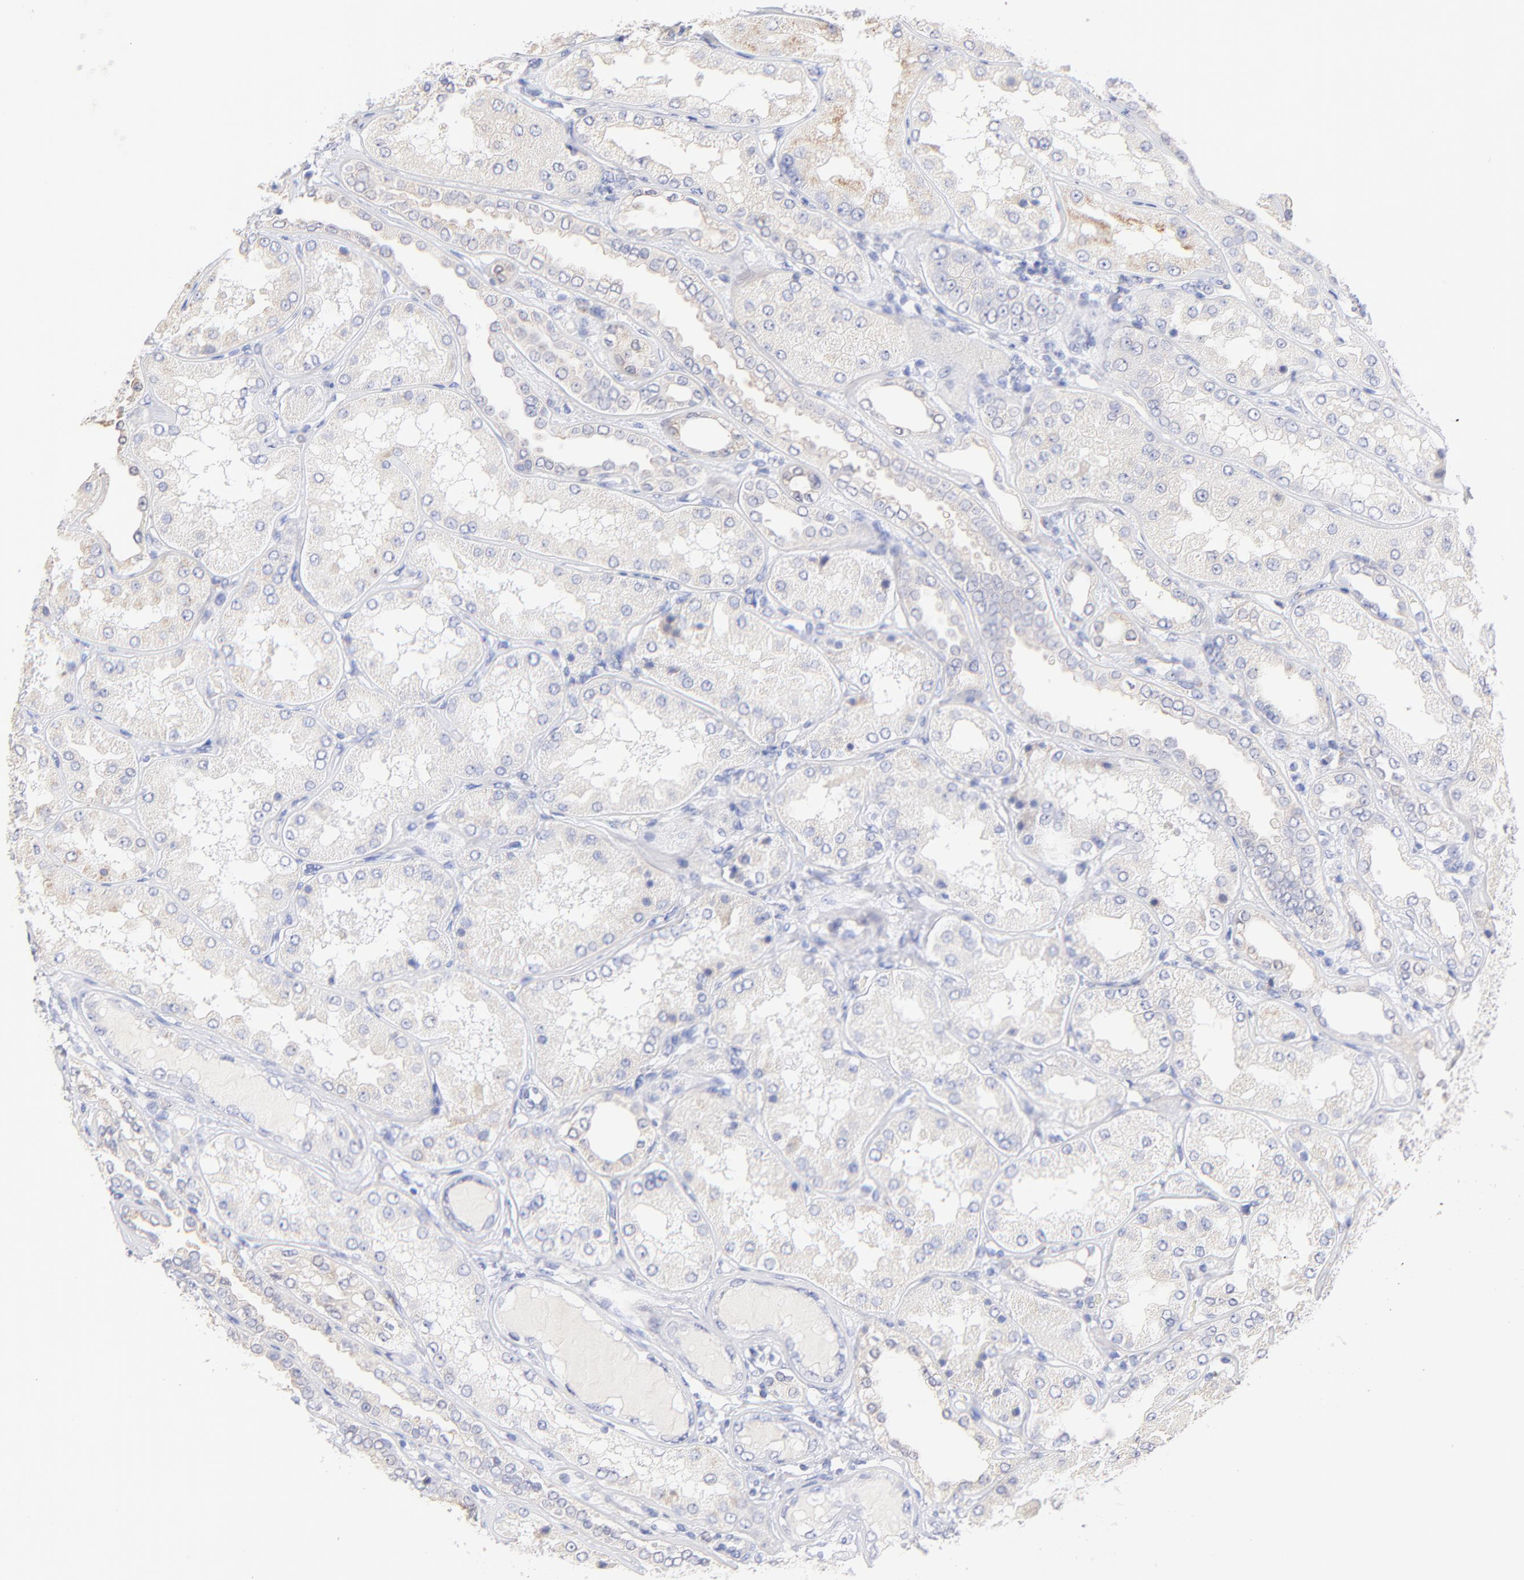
{"staining": {"intensity": "negative", "quantity": "none", "location": "none"}, "tissue": "kidney", "cell_type": "Cells in glomeruli", "image_type": "normal", "snomed": [{"axis": "morphology", "description": "Normal tissue, NOS"}, {"axis": "topography", "description": "Kidney"}], "caption": "IHC histopathology image of unremarkable kidney: human kidney stained with DAB (3,3'-diaminobenzidine) demonstrates no significant protein positivity in cells in glomeruli. Nuclei are stained in blue.", "gene": "CFAP57", "patient": {"sex": "female", "age": 56}}